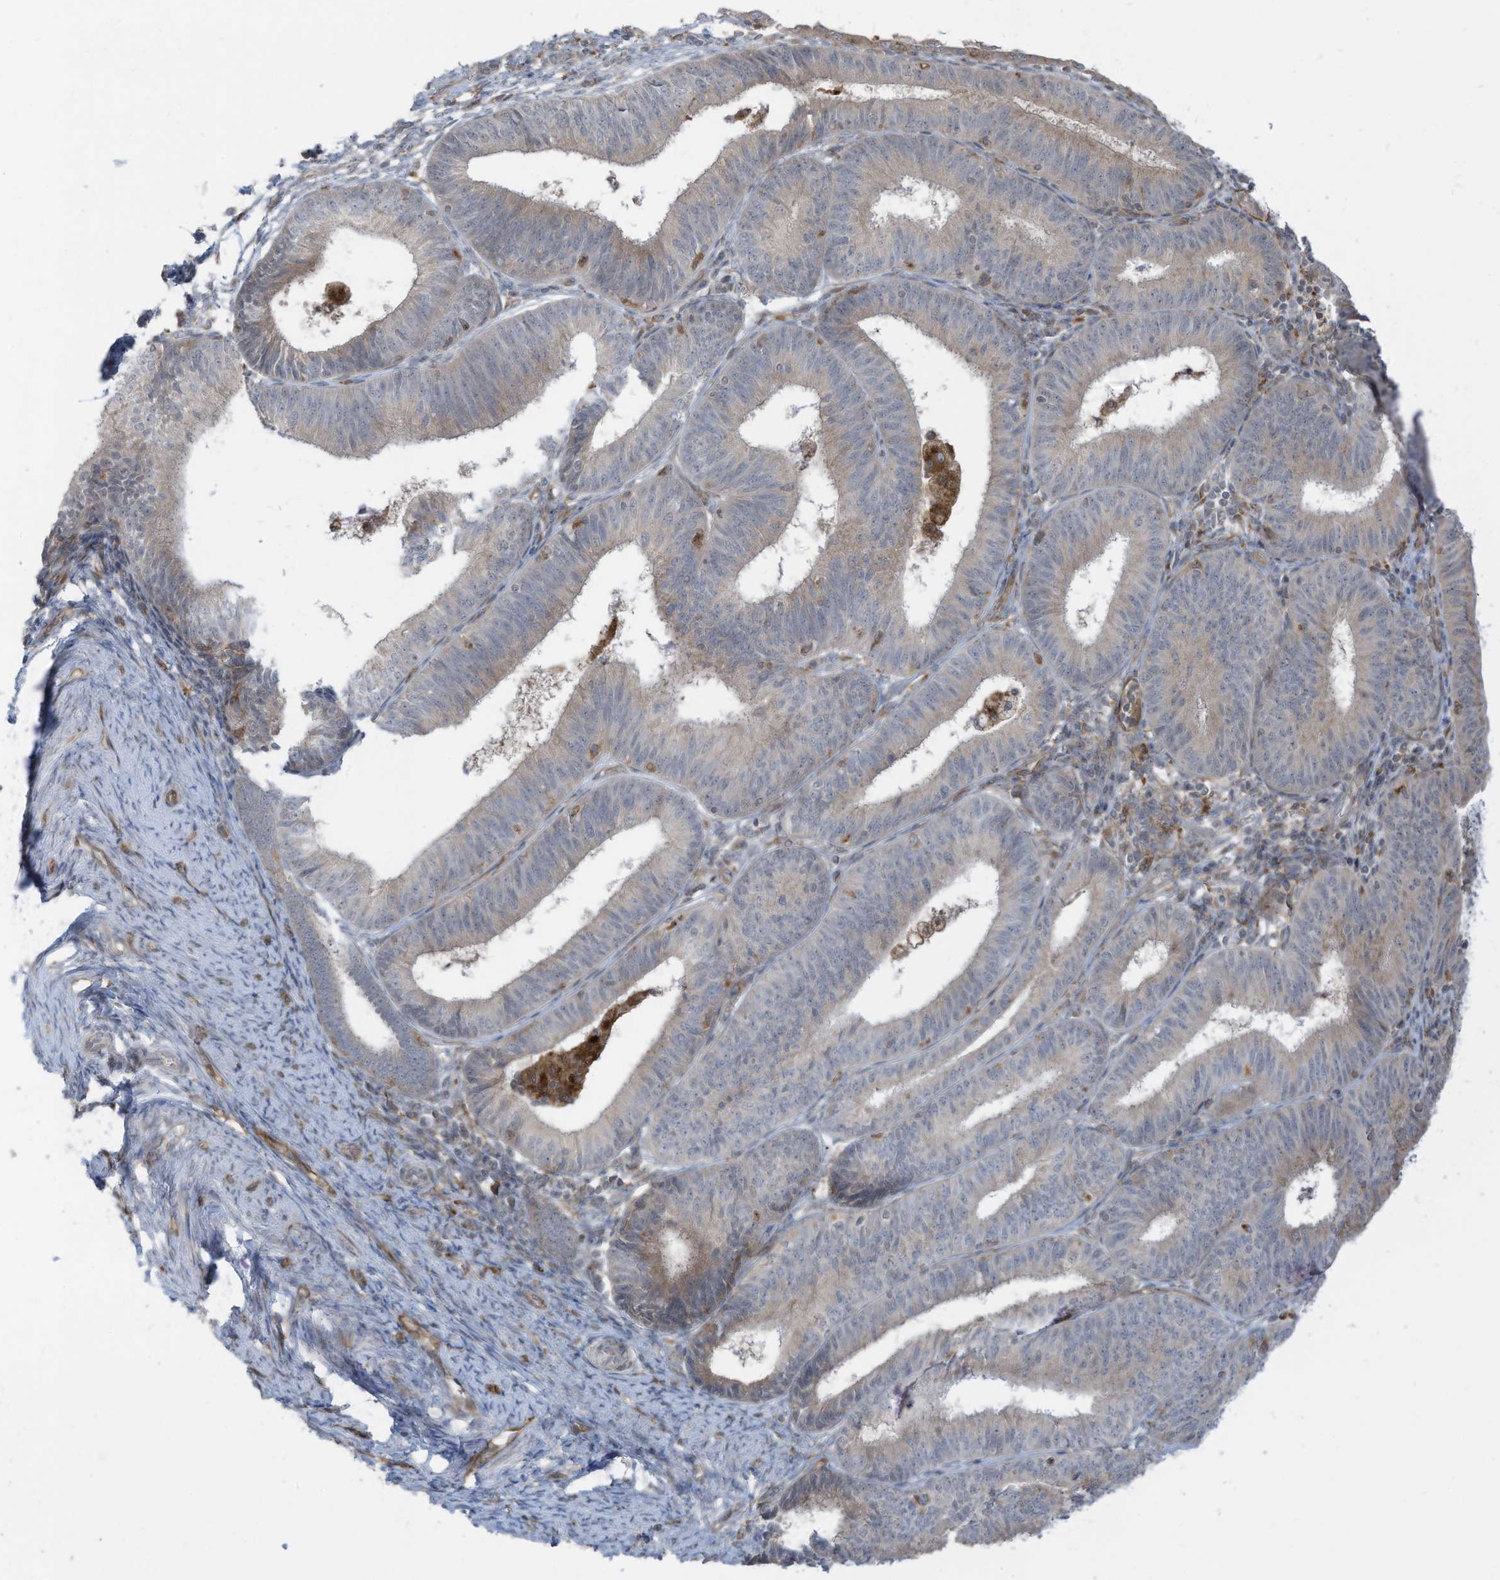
{"staining": {"intensity": "weak", "quantity": "<25%", "location": "cytoplasmic/membranous"}, "tissue": "endometrial cancer", "cell_type": "Tumor cells", "image_type": "cancer", "snomed": [{"axis": "morphology", "description": "Adenocarcinoma, NOS"}, {"axis": "topography", "description": "Endometrium"}], "caption": "Immunohistochemistry (IHC) micrograph of human endometrial cancer (adenocarcinoma) stained for a protein (brown), which demonstrates no expression in tumor cells.", "gene": "DZIP3", "patient": {"sex": "female", "age": 51}}